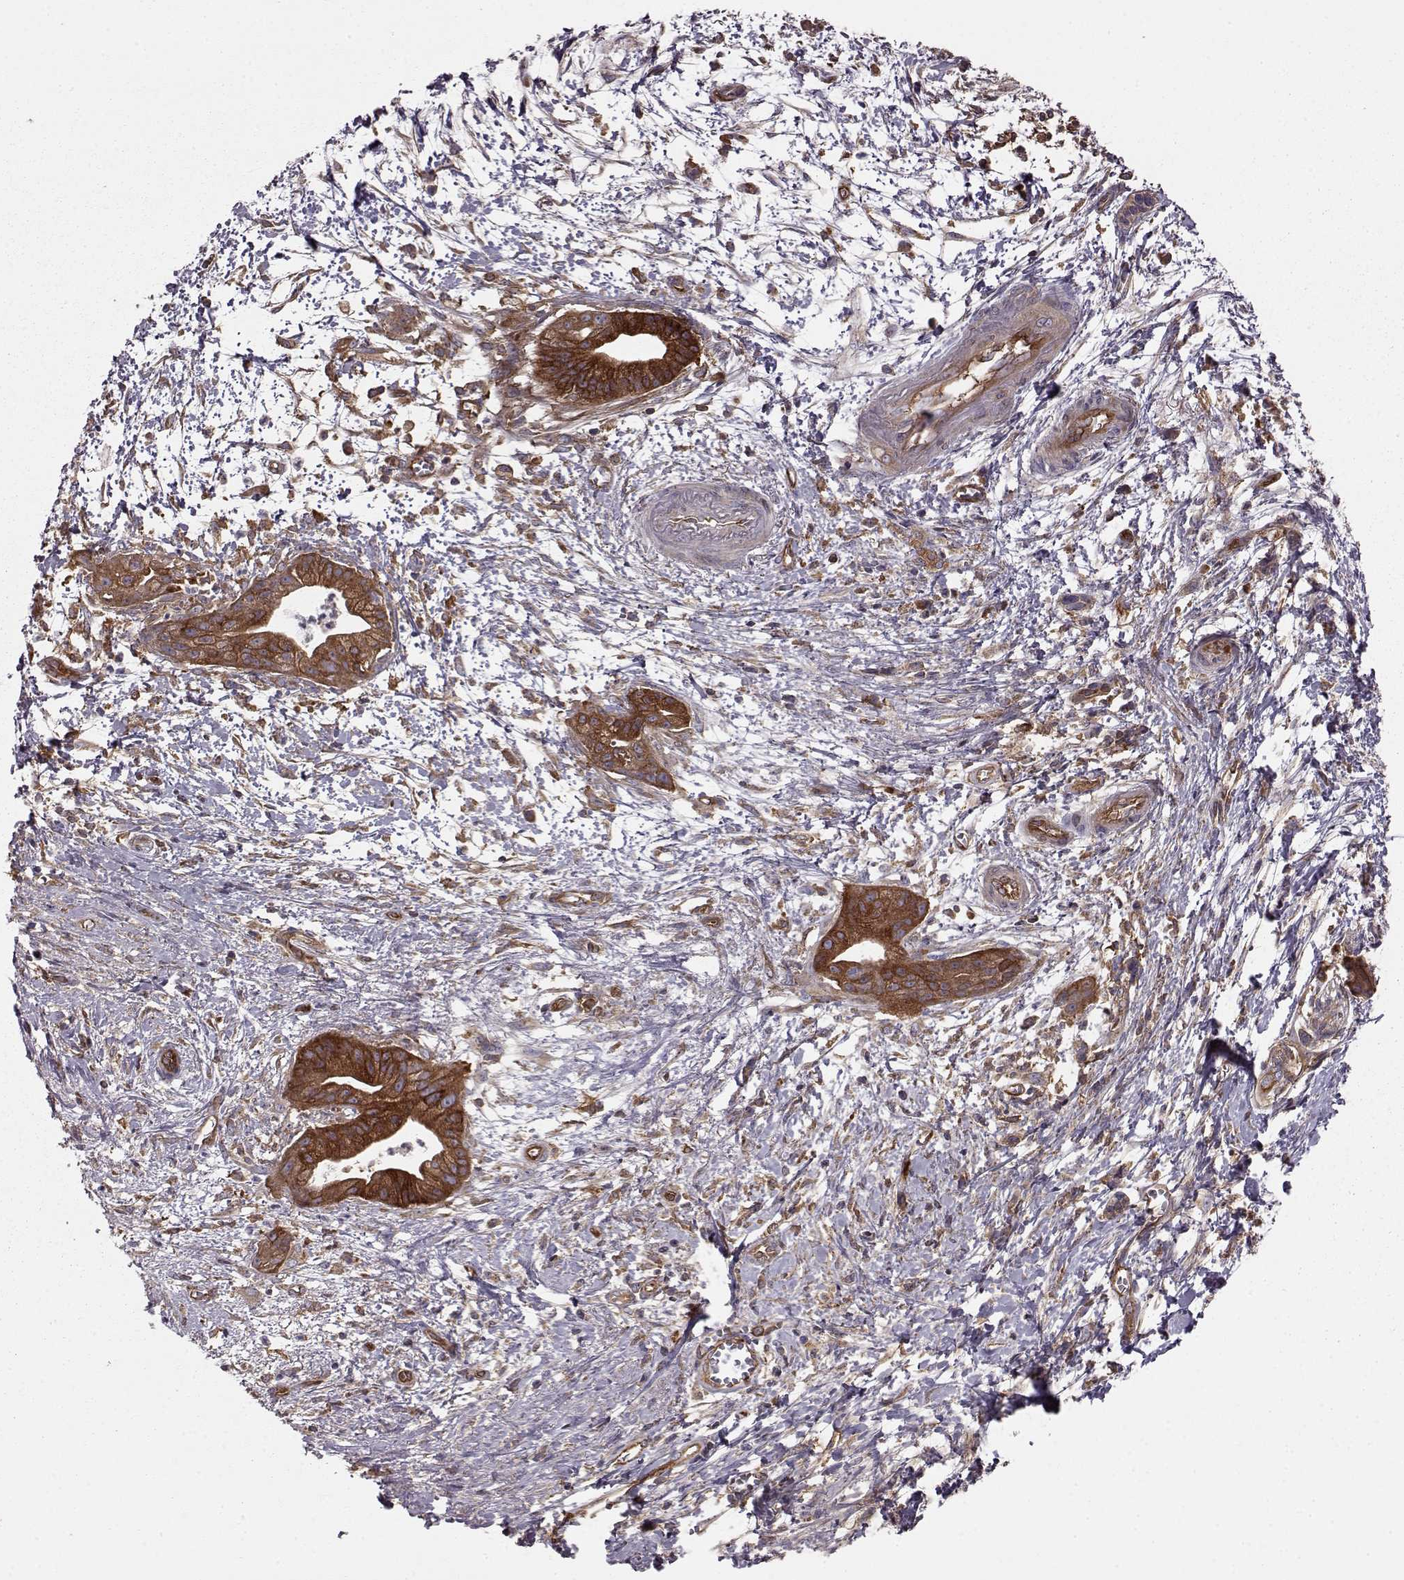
{"staining": {"intensity": "strong", "quantity": ">75%", "location": "cytoplasmic/membranous"}, "tissue": "pancreatic cancer", "cell_type": "Tumor cells", "image_type": "cancer", "snomed": [{"axis": "morphology", "description": "Normal tissue, NOS"}, {"axis": "morphology", "description": "Adenocarcinoma, NOS"}, {"axis": "topography", "description": "Lymph node"}, {"axis": "topography", "description": "Pancreas"}], "caption": "Protein expression analysis of pancreatic cancer (adenocarcinoma) exhibits strong cytoplasmic/membranous staining in approximately >75% of tumor cells.", "gene": "RABGAP1", "patient": {"sex": "female", "age": 58}}